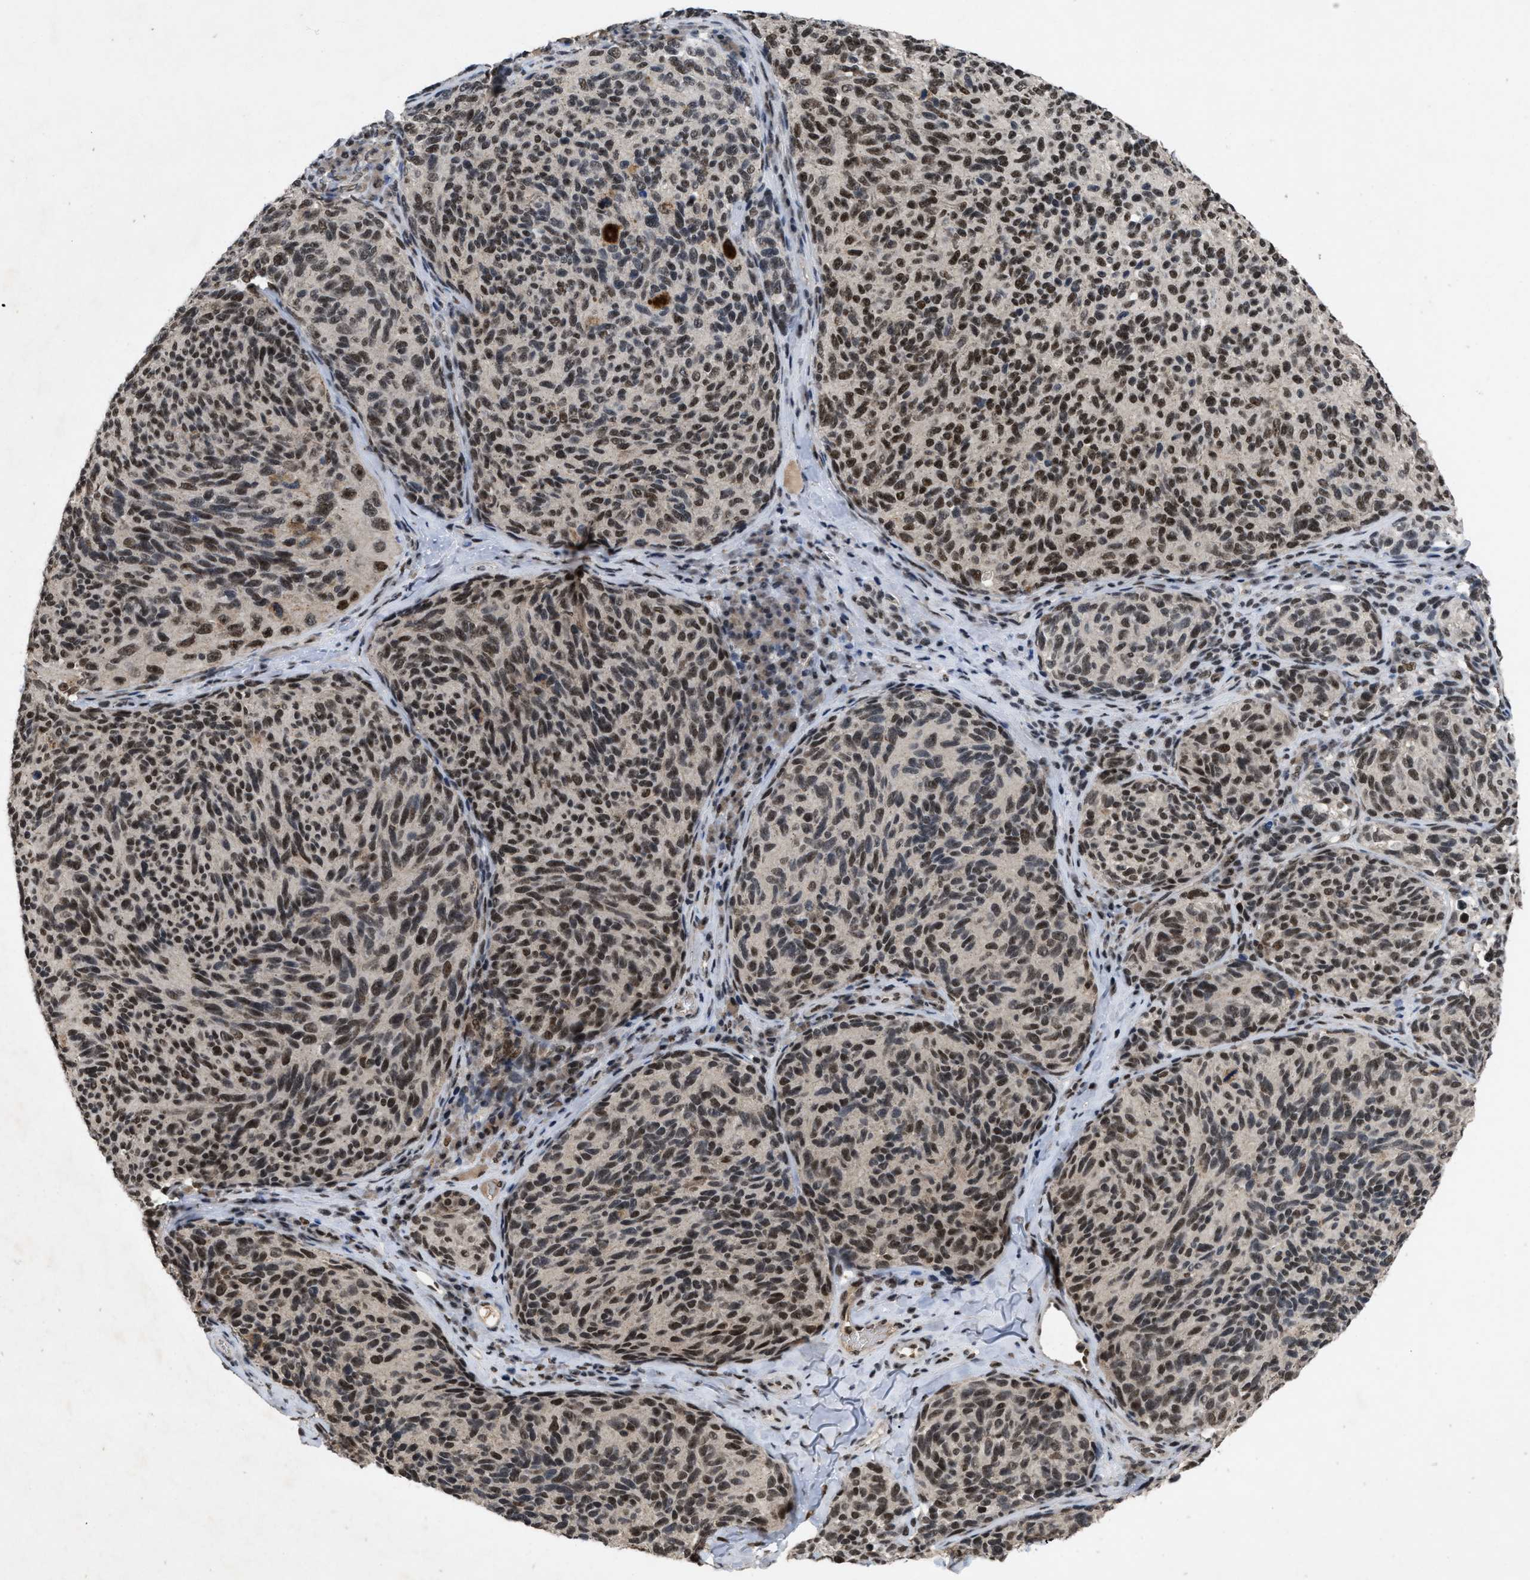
{"staining": {"intensity": "strong", "quantity": "25%-75%", "location": "nuclear"}, "tissue": "melanoma", "cell_type": "Tumor cells", "image_type": "cancer", "snomed": [{"axis": "morphology", "description": "Malignant melanoma, NOS"}, {"axis": "topography", "description": "Skin"}], "caption": "Tumor cells reveal strong nuclear expression in approximately 25%-75% of cells in malignant melanoma. The protein of interest is stained brown, and the nuclei are stained in blue (DAB IHC with brightfield microscopy, high magnification).", "gene": "ZNF346", "patient": {"sex": "female", "age": 73}}